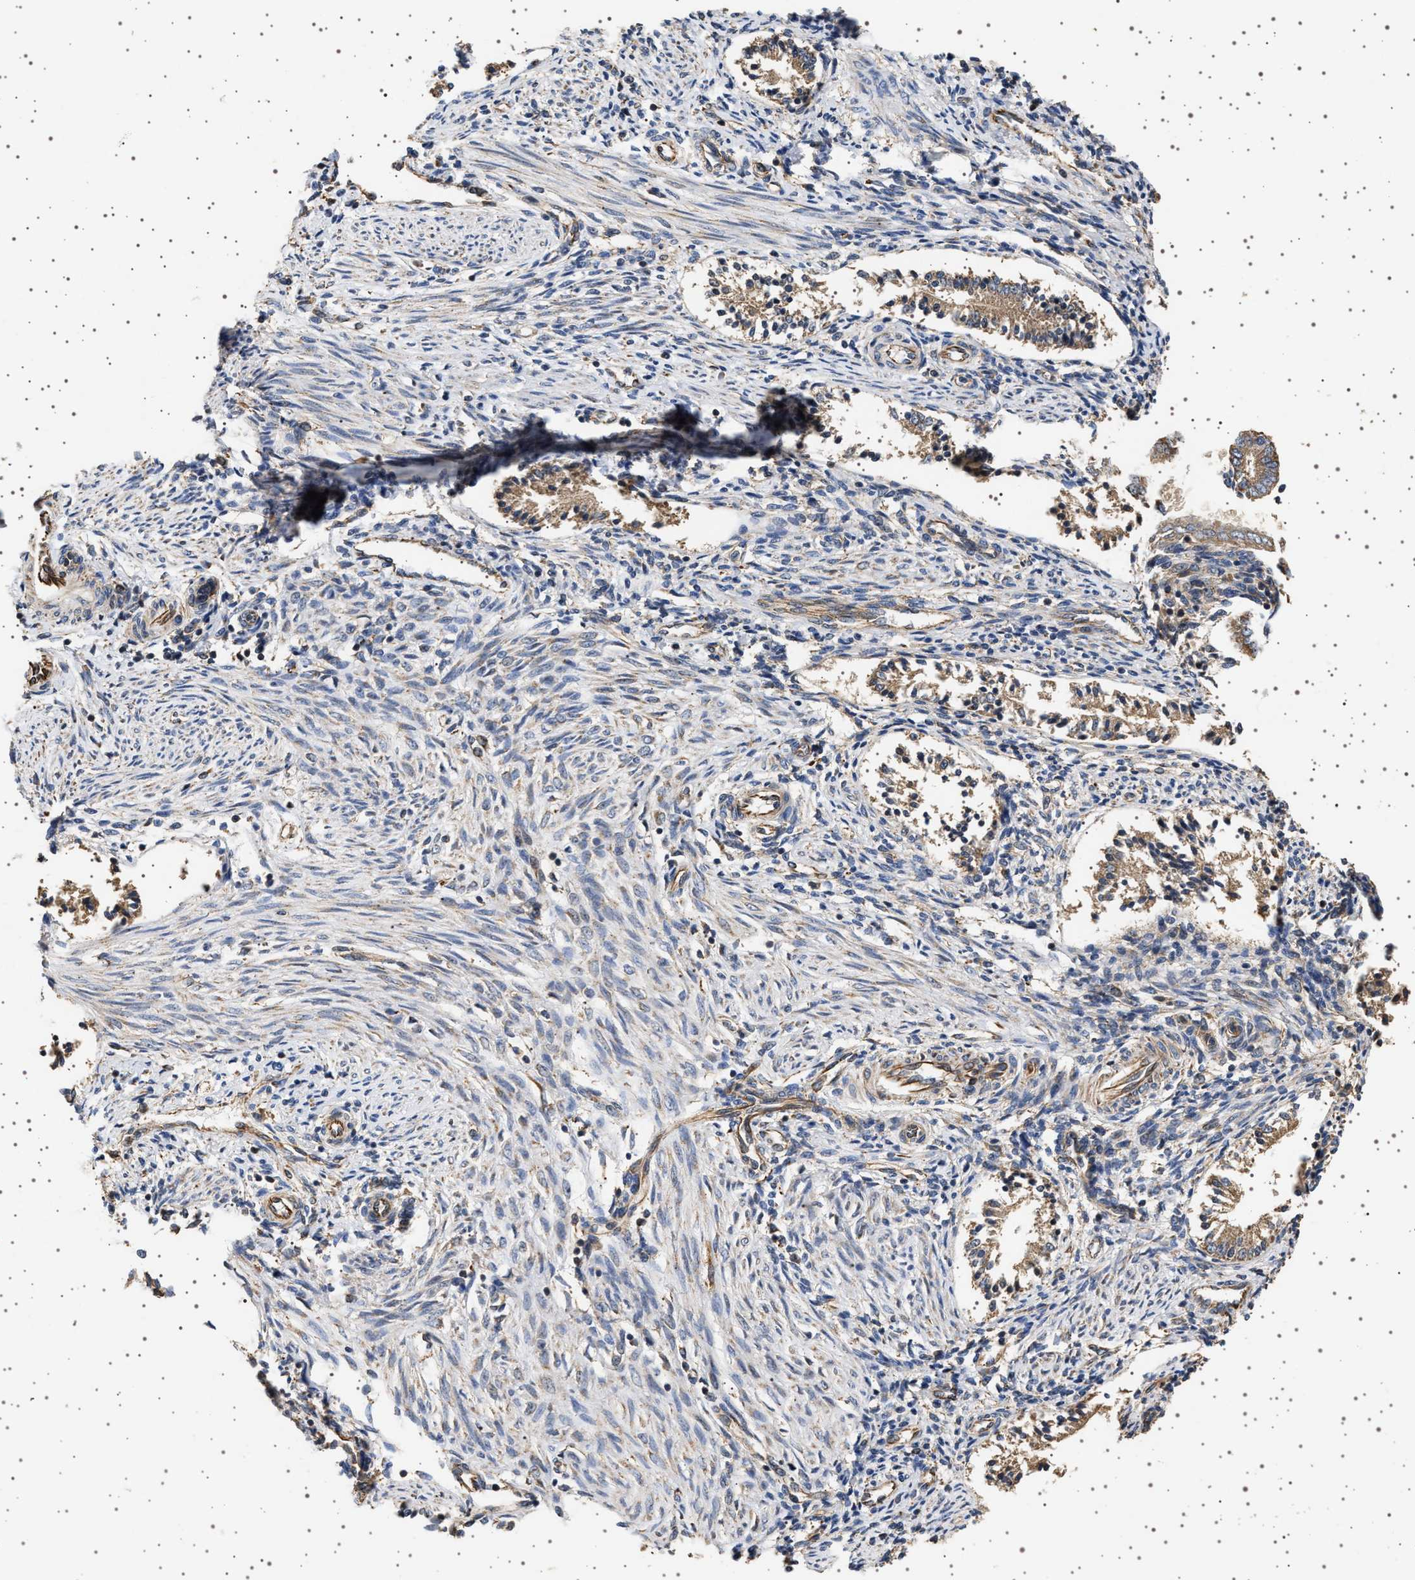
{"staining": {"intensity": "negative", "quantity": "none", "location": "none"}, "tissue": "endometrium", "cell_type": "Cells in endometrial stroma", "image_type": "normal", "snomed": [{"axis": "morphology", "description": "Normal tissue, NOS"}, {"axis": "topography", "description": "Endometrium"}], "caption": "An immunohistochemistry (IHC) micrograph of benign endometrium is shown. There is no staining in cells in endometrial stroma of endometrium. (Brightfield microscopy of DAB (3,3'-diaminobenzidine) immunohistochemistry at high magnification).", "gene": "TRUB2", "patient": {"sex": "female", "age": 42}}